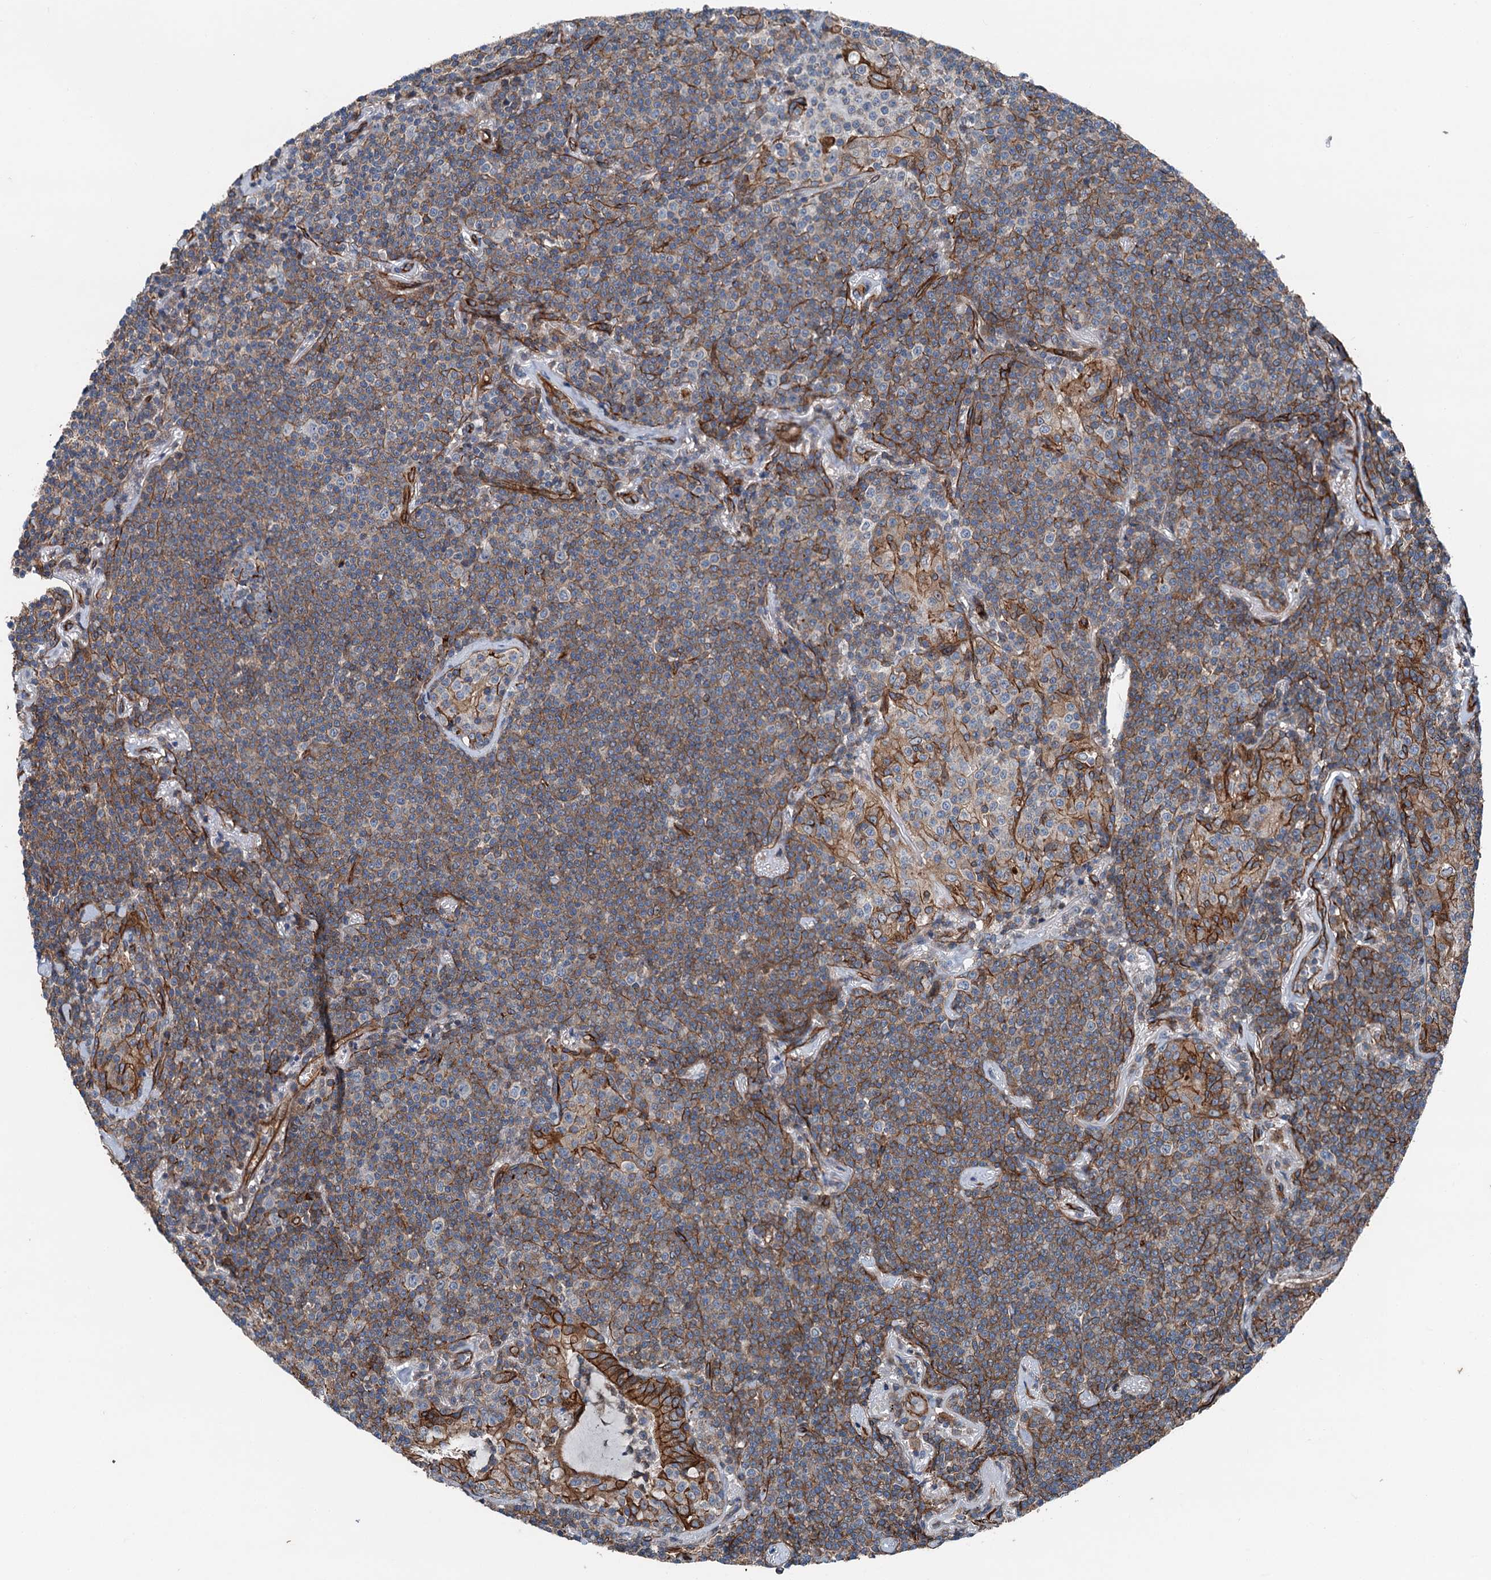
{"staining": {"intensity": "moderate", "quantity": "25%-75%", "location": "cytoplasmic/membranous"}, "tissue": "lymphoma", "cell_type": "Tumor cells", "image_type": "cancer", "snomed": [{"axis": "morphology", "description": "Malignant lymphoma, non-Hodgkin's type, Low grade"}, {"axis": "topography", "description": "Lung"}], "caption": "Immunohistochemical staining of lymphoma exhibits moderate cytoplasmic/membranous protein expression in about 25%-75% of tumor cells. (DAB (3,3'-diaminobenzidine) IHC with brightfield microscopy, high magnification).", "gene": "NMRAL1", "patient": {"sex": "female", "age": 71}}